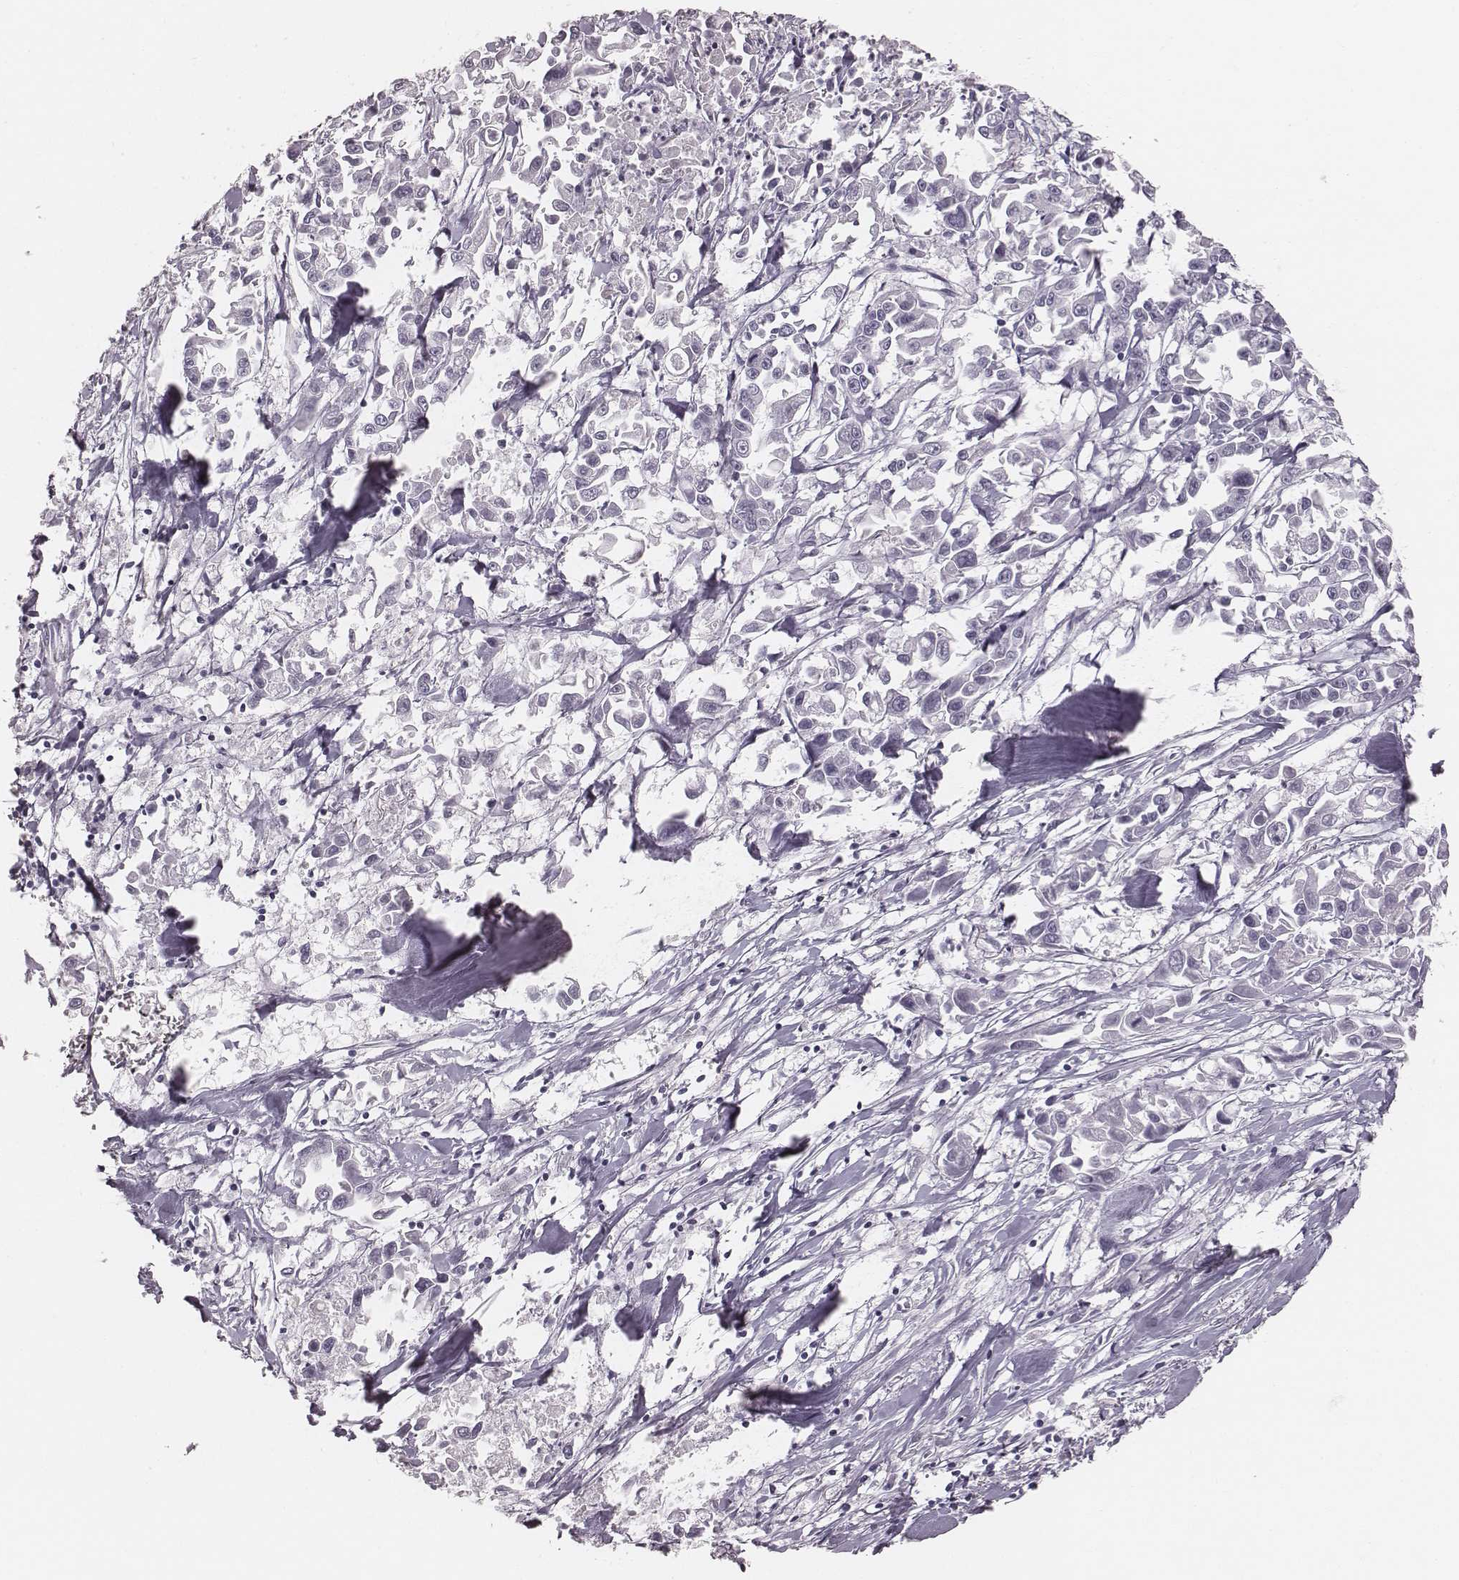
{"staining": {"intensity": "negative", "quantity": "none", "location": "none"}, "tissue": "pancreatic cancer", "cell_type": "Tumor cells", "image_type": "cancer", "snomed": [{"axis": "morphology", "description": "Adenocarcinoma, NOS"}, {"axis": "topography", "description": "Pancreas"}], "caption": "IHC of adenocarcinoma (pancreatic) displays no expression in tumor cells. (DAB IHC, high magnification).", "gene": "SPA17", "patient": {"sex": "female", "age": 83}}